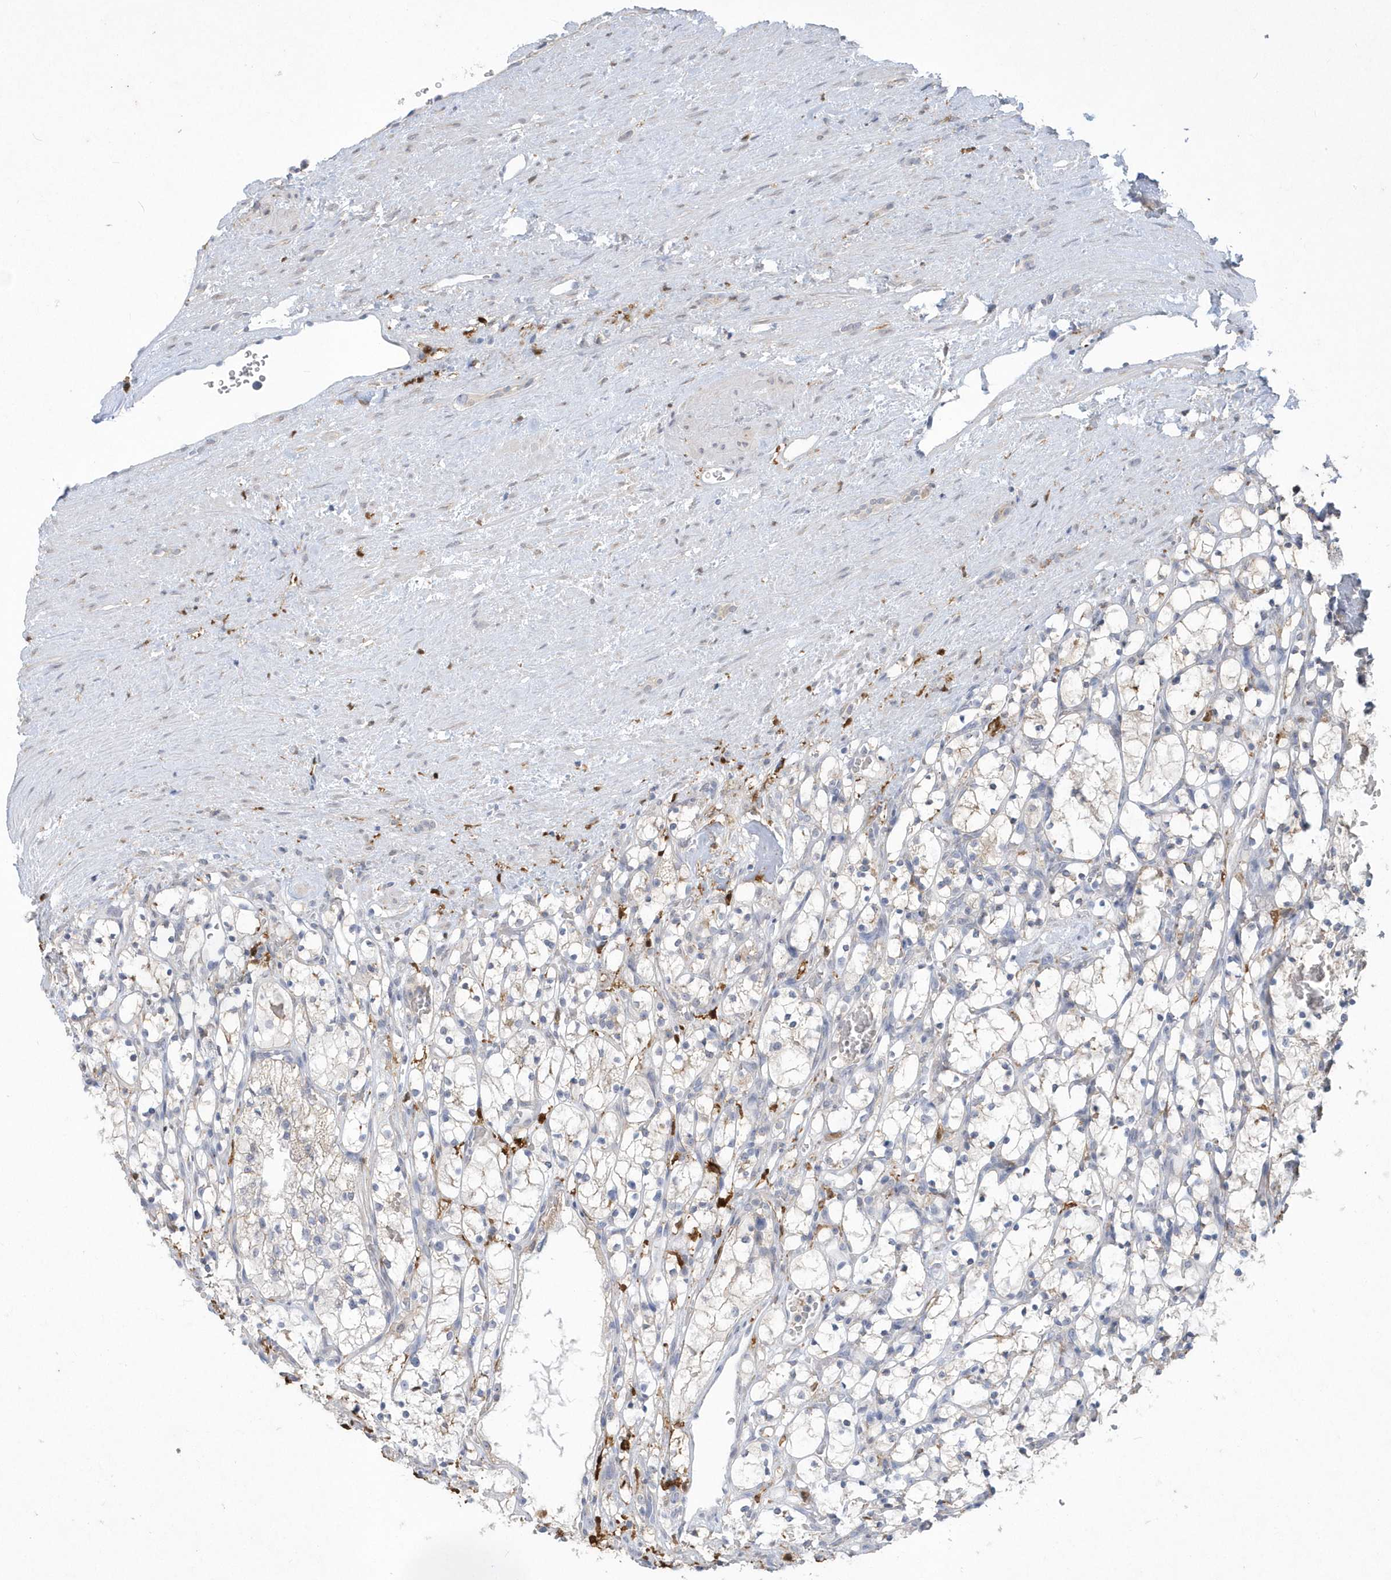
{"staining": {"intensity": "negative", "quantity": "none", "location": "none"}, "tissue": "renal cancer", "cell_type": "Tumor cells", "image_type": "cancer", "snomed": [{"axis": "morphology", "description": "Adenocarcinoma, NOS"}, {"axis": "topography", "description": "Kidney"}], "caption": "This is an IHC image of human renal adenocarcinoma. There is no expression in tumor cells.", "gene": "TSPEAR", "patient": {"sex": "female", "age": 69}}